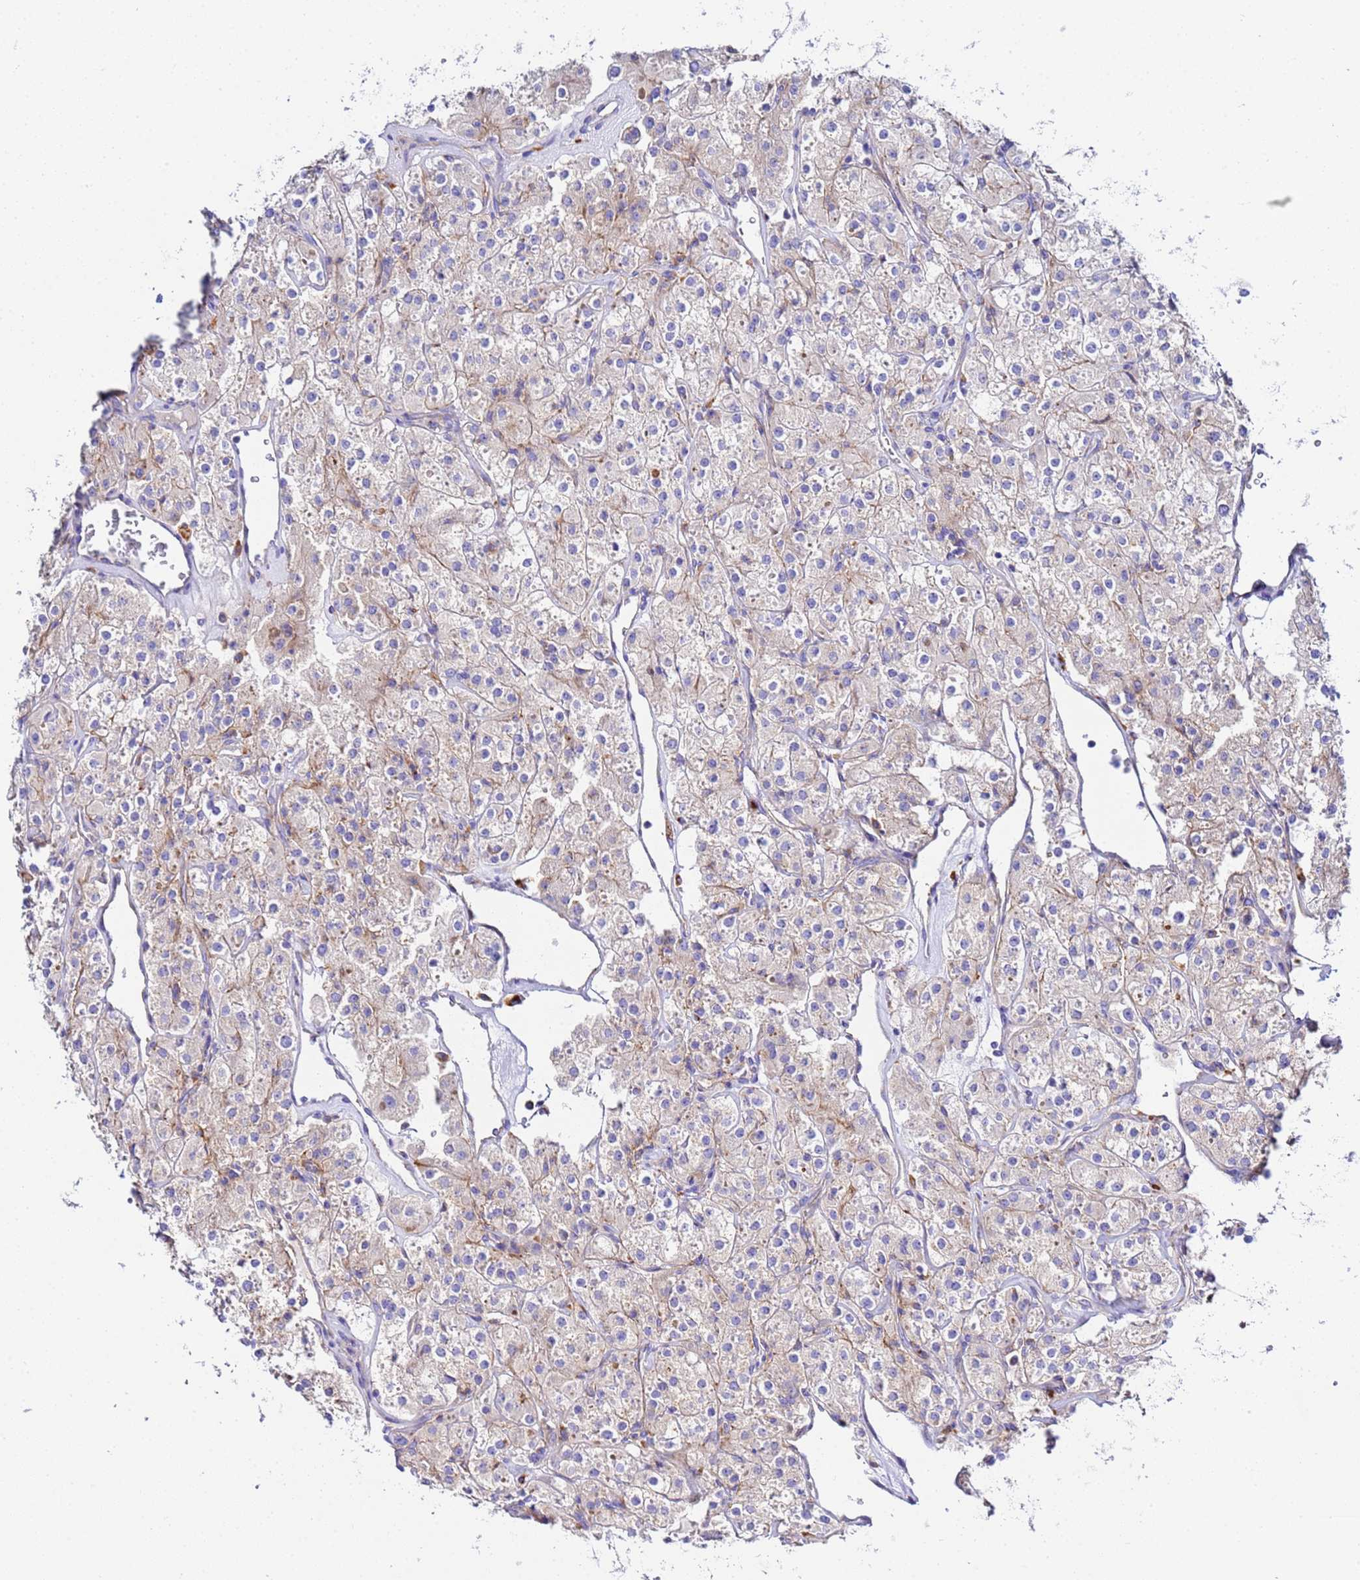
{"staining": {"intensity": "weak", "quantity": "25%-75%", "location": "cytoplasmic/membranous"}, "tissue": "renal cancer", "cell_type": "Tumor cells", "image_type": "cancer", "snomed": [{"axis": "morphology", "description": "Adenocarcinoma, NOS"}, {"axis": "topography", "description": "Kidney"}], "caption": "High-power microscopy captured an IHC histopathology image of renal adenocarcinoma, revealing weak cytoplasmic/membranous positivity in about 25%-75% of tumor cells.", "gene": "VTI1B", "patient": {"sex": "male", "age": 77}}